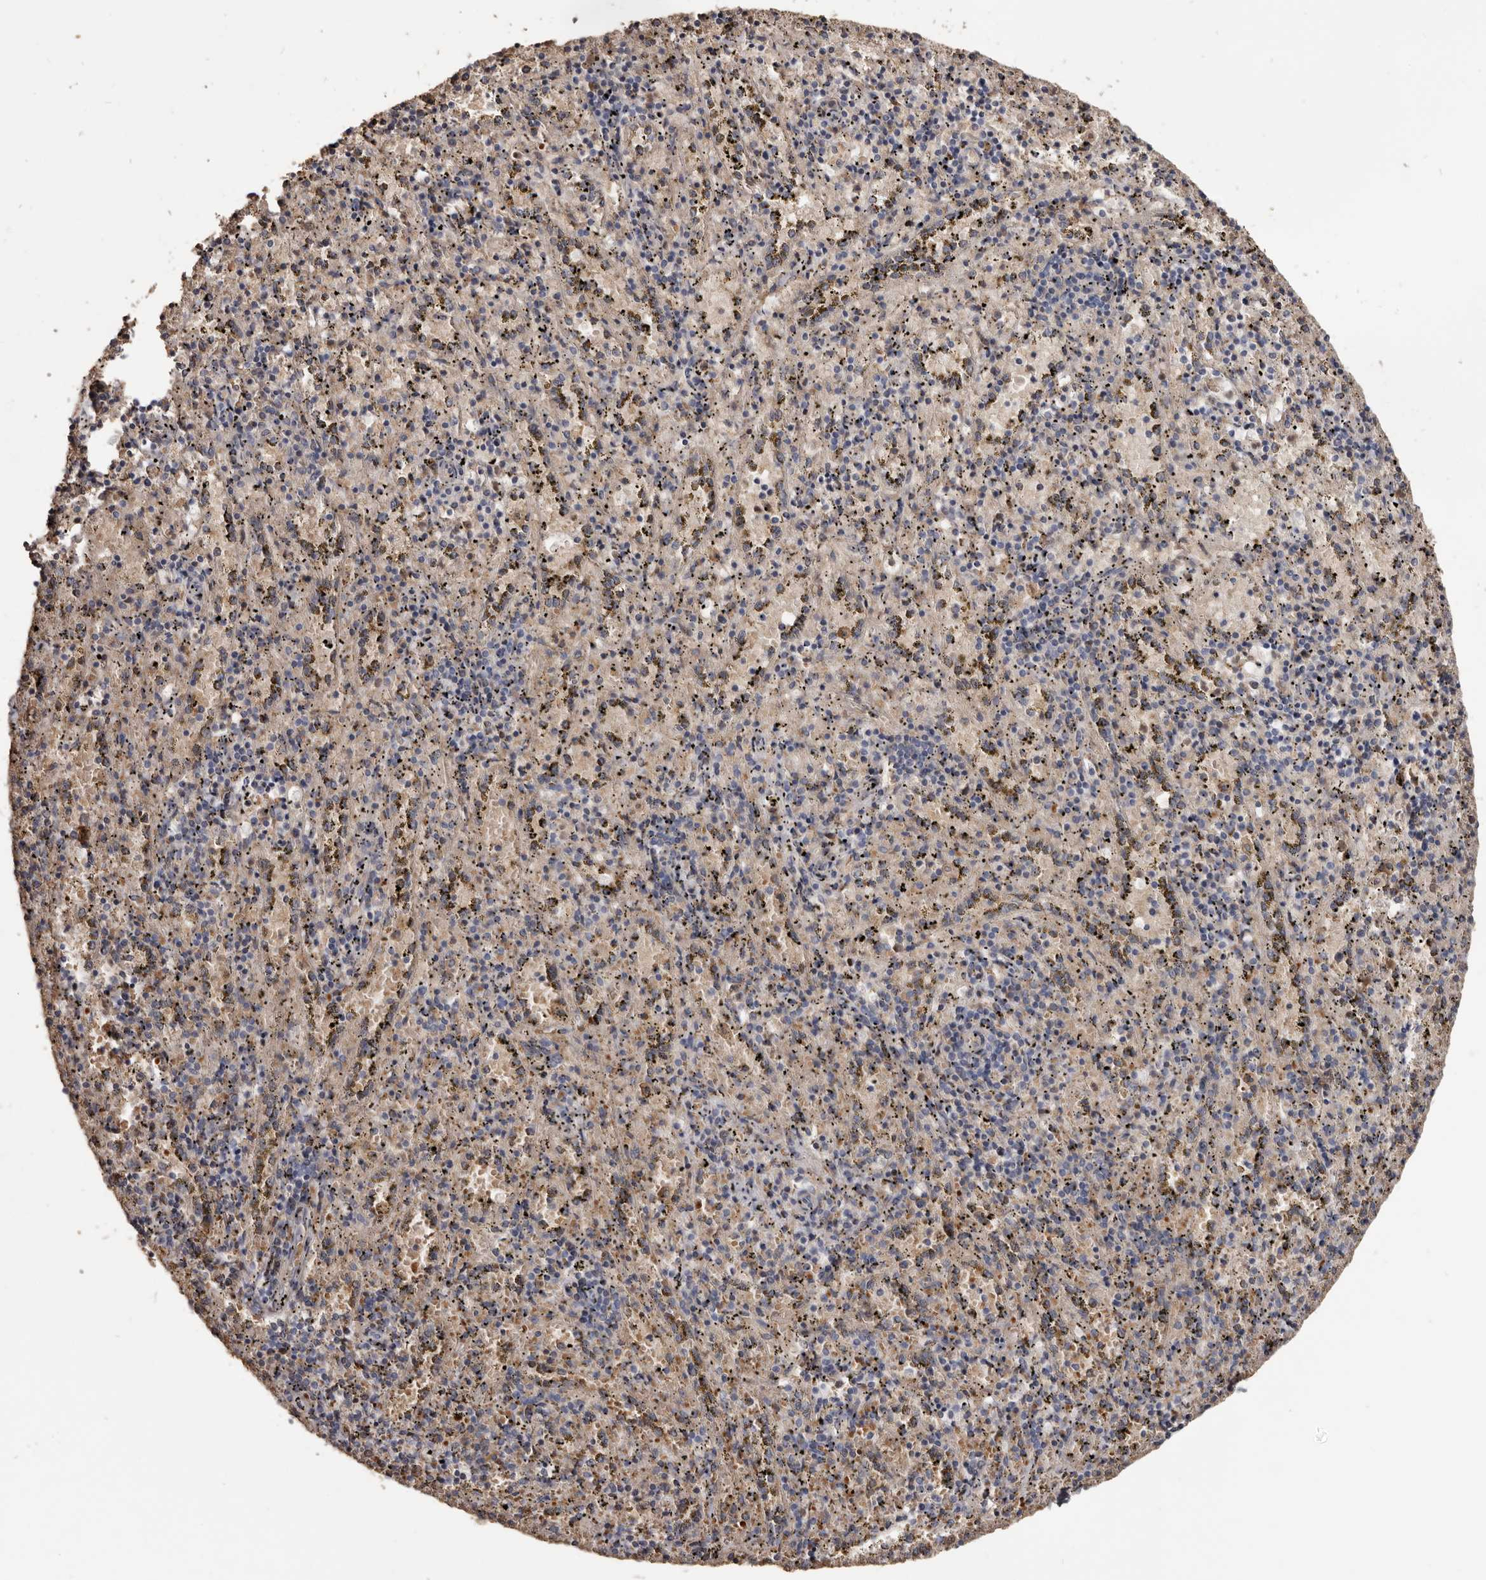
{"staining": {"intensity": "weak", "quantity": "<25%", "location": "cytoplasmic/membranous"}, "tissue": "spleen", "cell_type": "Cells in red pulp", "image_type": "normal", "snomed": [{"axis": "morphology", "description": "Normal tissue, NOS"}, {"axis": "topography", "description": "Spleen"}], "caption": "A micrograph of spleen stained for a protein shows no brown staining in cells in red pulp. (DAB immunohistochemistry, high magnification).", "gene": "NENF", "patient": {"sex": "male", "age": 11}}